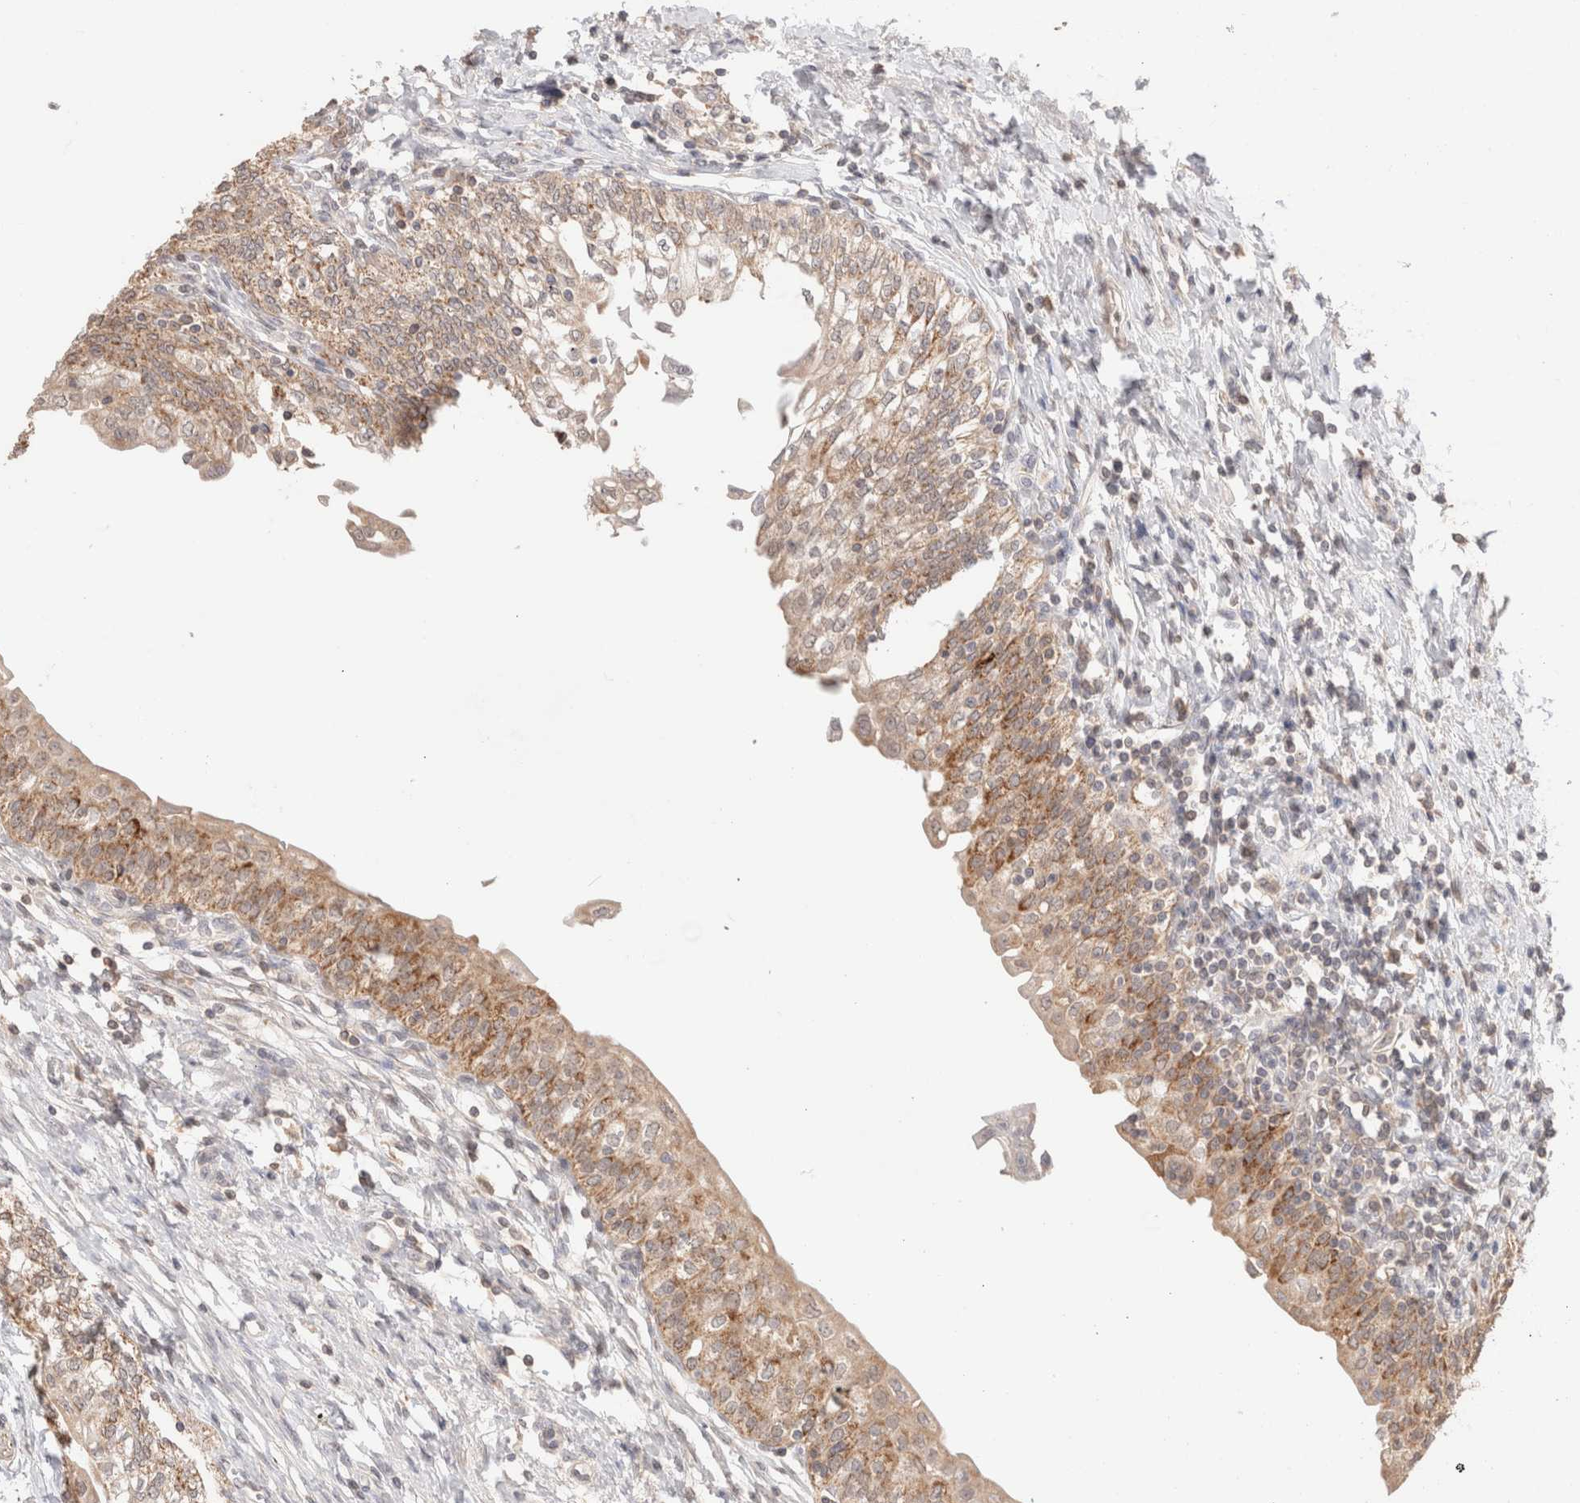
{"staining": {"intensity": "moderate", "quantity": ">75%", "location": "cytoplasmic/membranous"}, "tissue": "urinary bladder", "cell_type": "Urothelial cells", "image_type": "normal", "snomed": [{"axis": "morphology", "description": "Normal tissue, NOS"}, {"axis": "topography", "description": "Urinary bladder"}], "caption": "Immunohistochemistry image of benign urinary bladder stained for a protein (brown), which reveals medium levels of moderate cytoplasmic/membranous staining in approximately >75% of urothelial cells.", "gene": "TRIM41", "patient": {"sex": "male", "age": 55}}